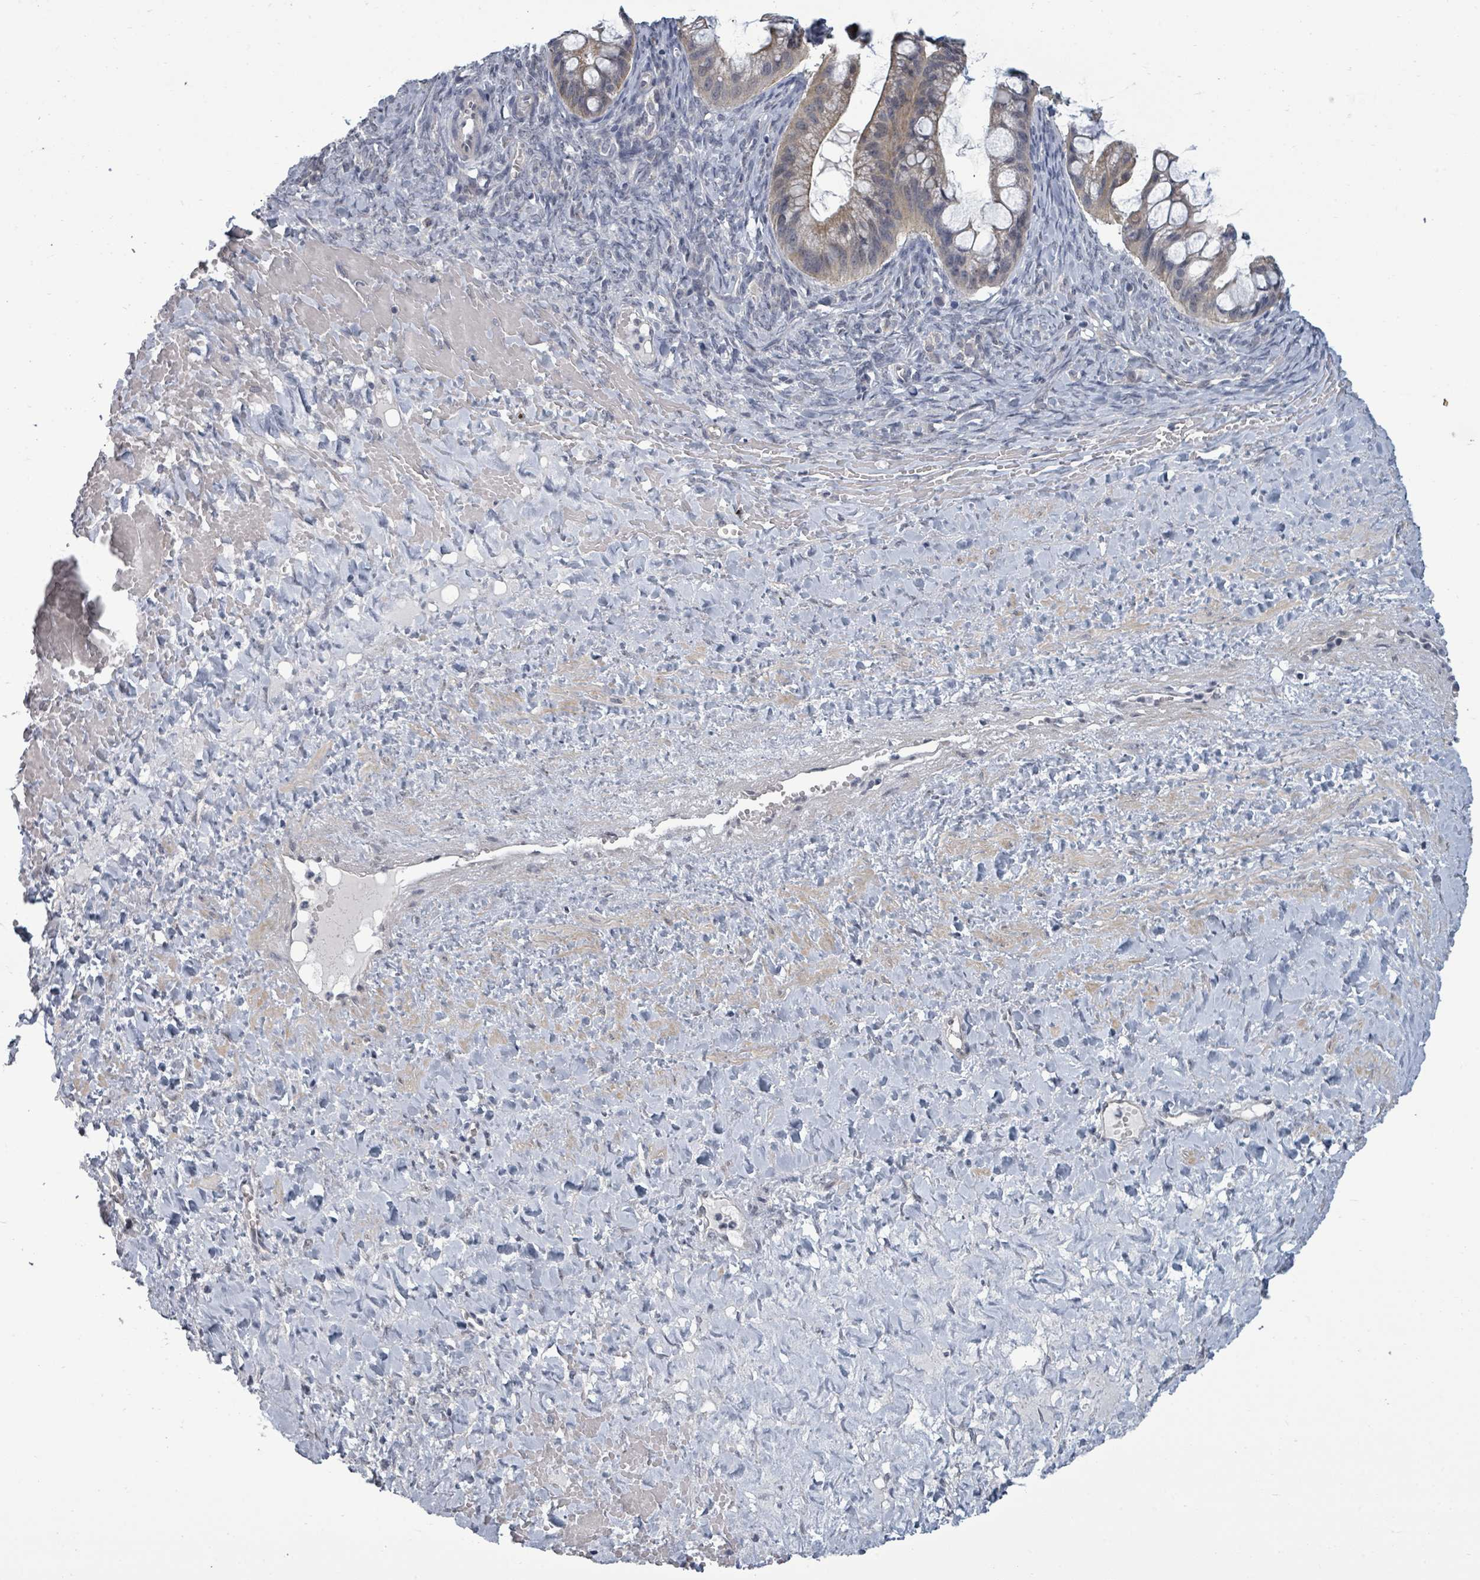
{"staining": {"intensity": "weak", "quantity": ">75%", "location": "cytoplasmic/membranous"}, "tissue": "ovarian cancer", "cell_type": "Tumor cells", "image_type": "cancer", "snomed": [{"axis": "morphology", "description": "Cystadenocarcinoma, mucinous, NOS"}, {"axis": "topography", "description": "Ovary"}], "caption": "Human mucinous cystadenocarcinoma (ovarian) stained with a protein marker exhibits weak staining in tumor cells.", "gene": "ASB12", "patient": {"sex": "female", "age": 73}}